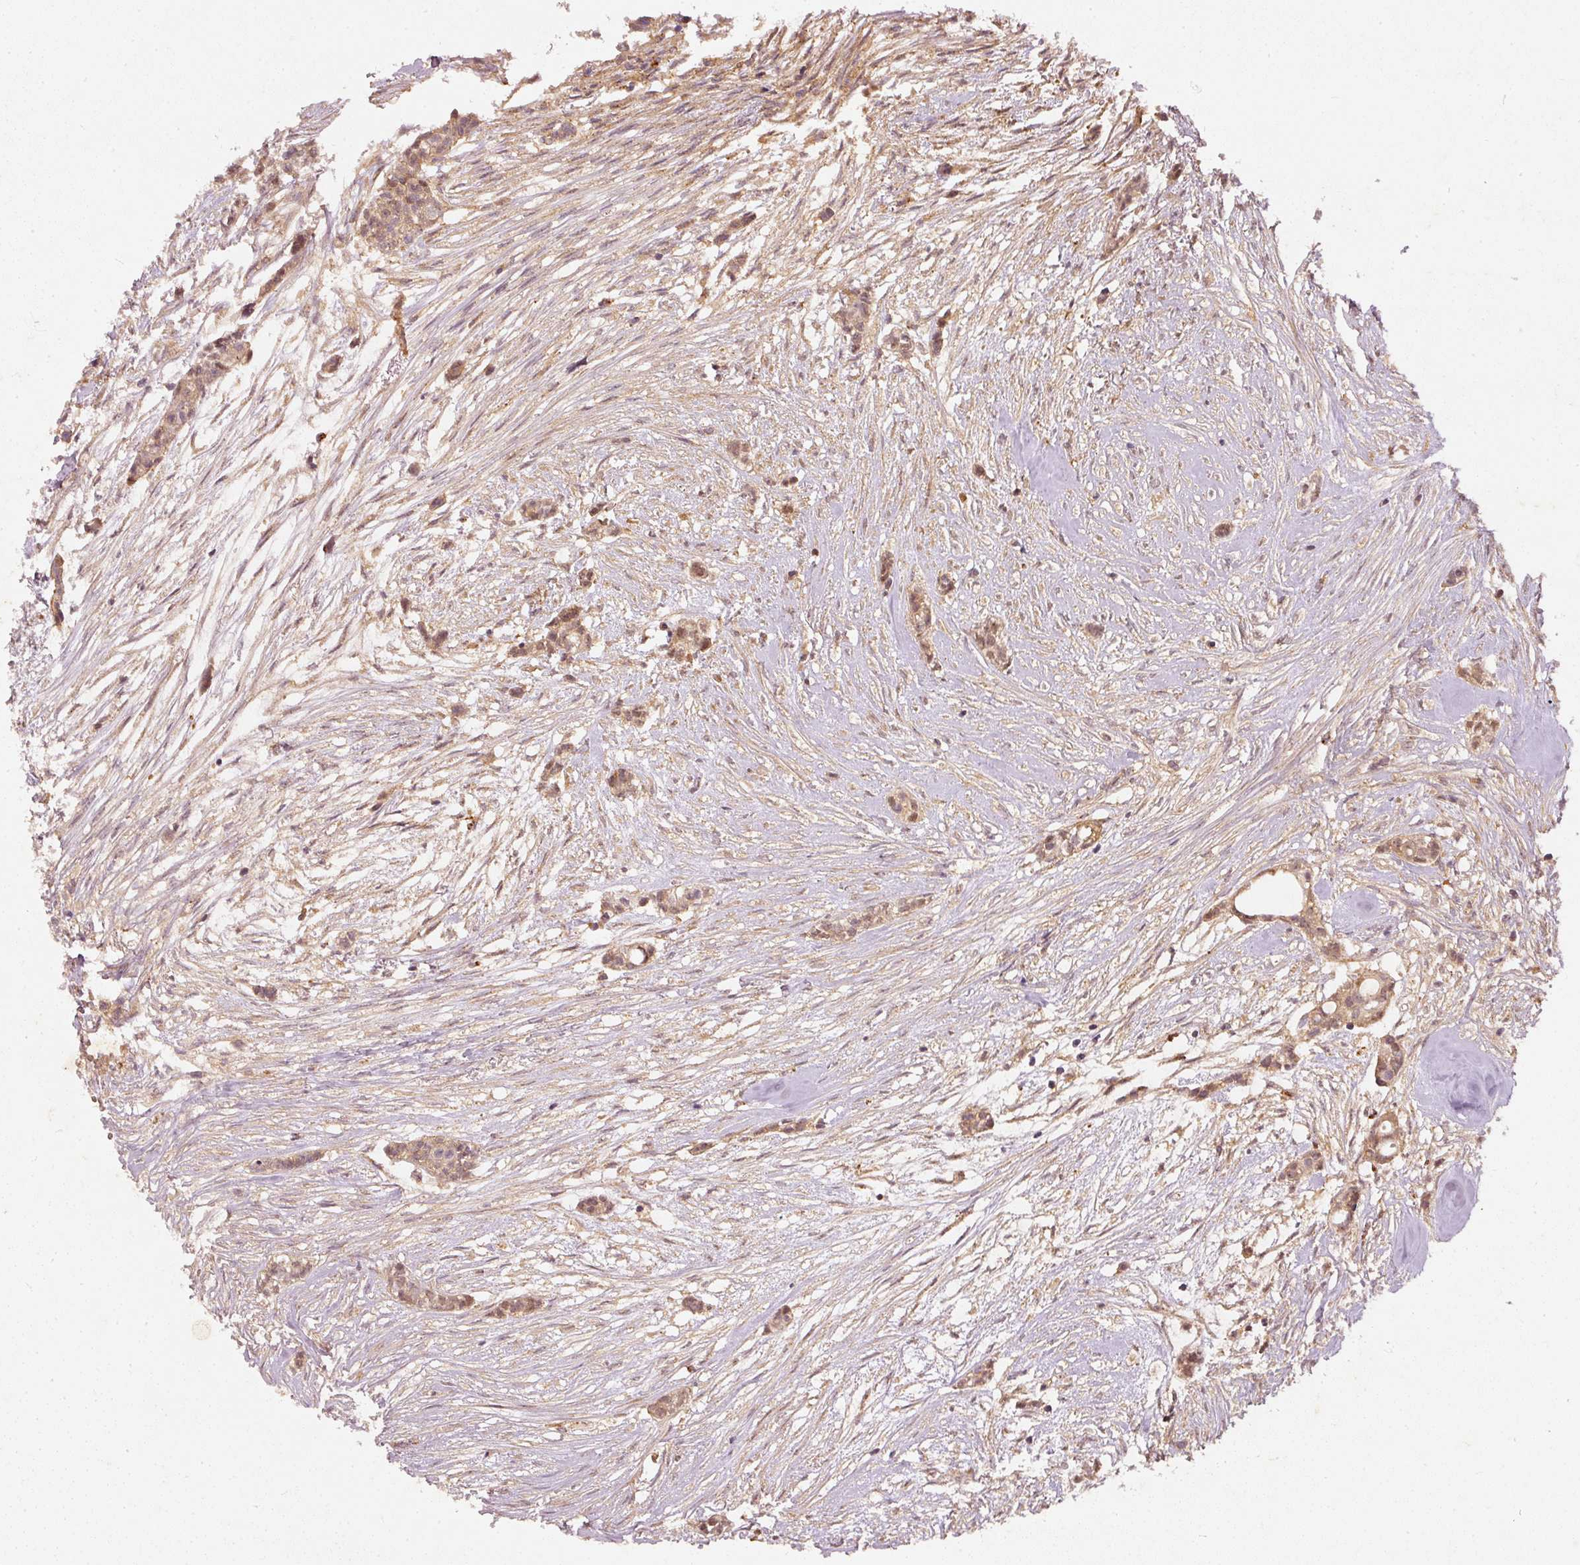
{"staining": {"intensity": "moderate", "quantity": ">75%", "location": "nuclear"}, "tissue": "head and neck cancer", "cell_type": "Tumor cells", "image_type": "cancer", "snomed": [{"axis": "morphology", "description": "Adenocarcinoma, NOS"}, {"axis": "topography", "description": "Head-Neck"}], "caption": "This micrograph reveals IHC staining of human head and neck cancer, with medium moderate nuclear expression in approximately >75% of tumor cells.", "gene": "ZNF580", "patient": {"sex": "male", "age": 81}}